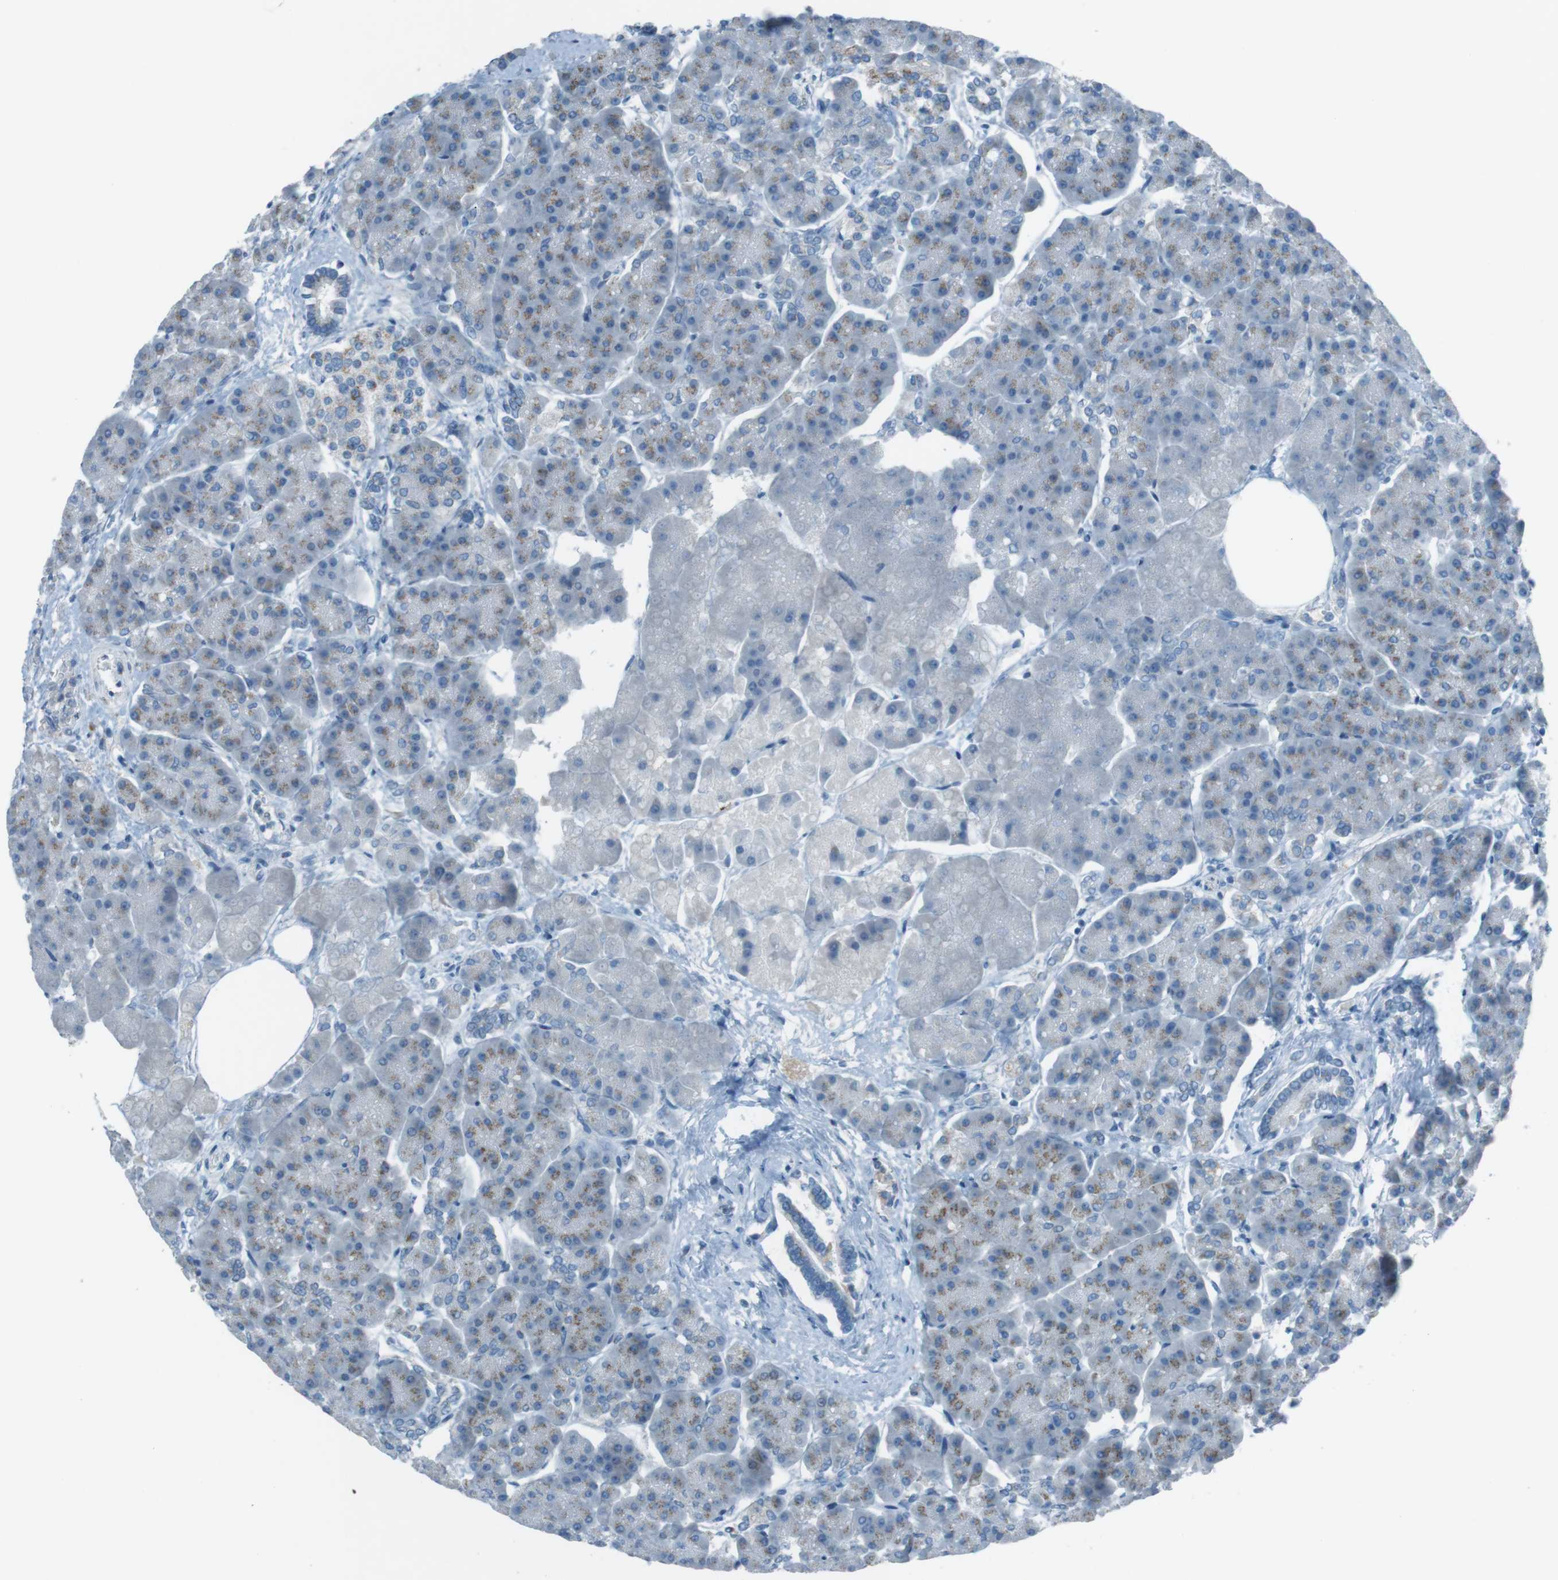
{"staining": {"intensity": "moderate", "quantity": ">75%", "location": "cytoplasmic/membranous"}, "tissue": "pancreas", "cell_type": "Exocrine glandular cells", "image_type": "normal", "snomed": [{"axis": "morphology", "description": "Normal tissue, NOS"}, {"axis": "topography", "description": "Pancreas"}], "caption": "IHC (DAB (3,3'-diaminobenzidine)) staining of normal human pancreas exhibits moderate cytoplasmic/membranous protein staining in about >75% of exocrine glandular cells.", "gene": "TXNDC15", "patient": {"sex": "female", "age": 70}}